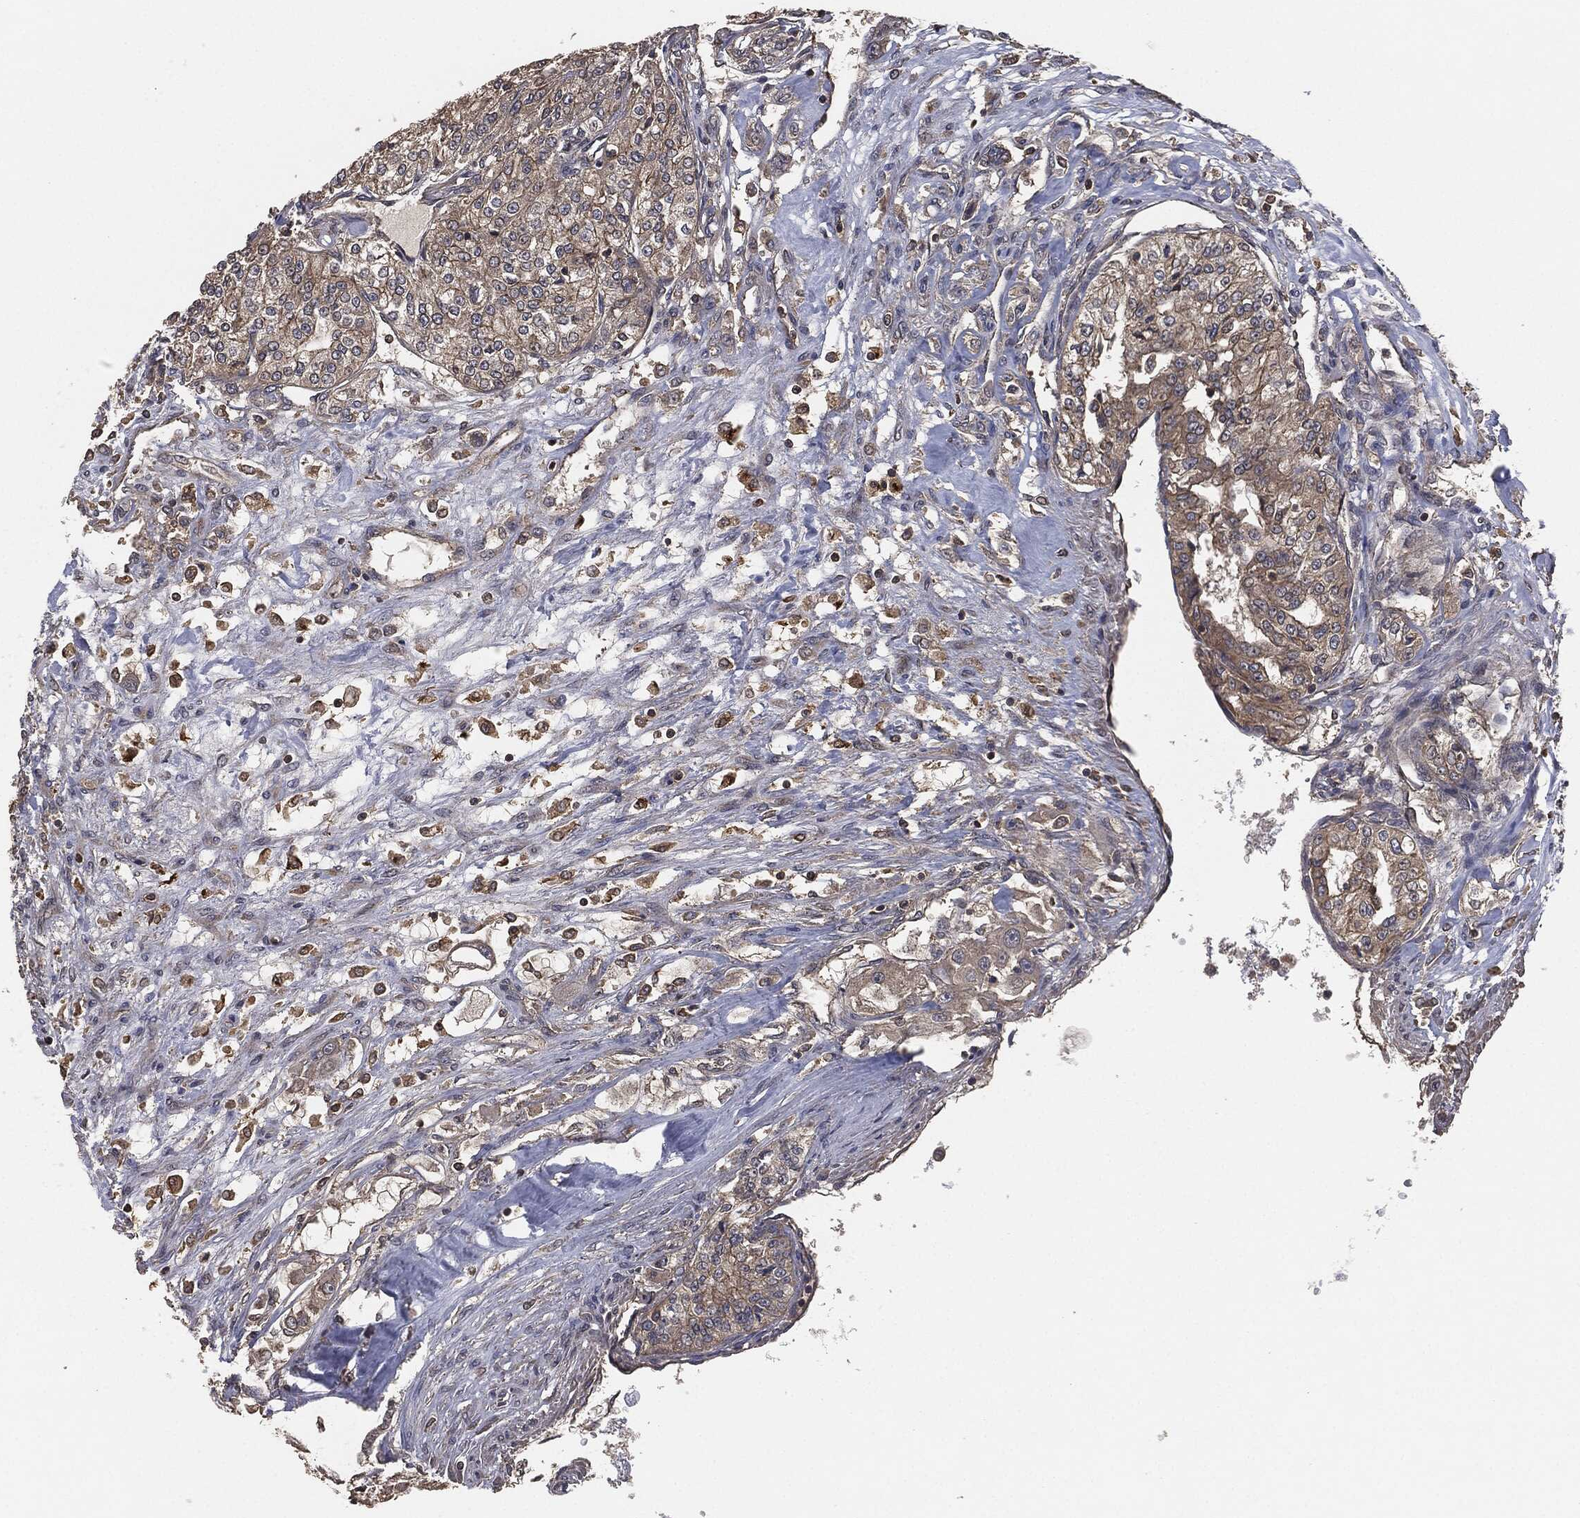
{"staining": {"intensity": "weak", "quantity": "<25%", "location": "cytoplasmic/membranous"}, "tissue": "renal cancer", "cell_type": "Tumor cells", "image_type": "cancer", "snomed": [{"axis": "morphology", "description": "Adenocarcinoma, NOS"}, {"axis": "topography", "description": "Kidney"}], "caption": "Immunohistochemical staining of adenocarcinoma (renal) shows no significant staining in tumor cells.", "gene": "ERBIN", "patient": {"sex": "female", "age": 63}}